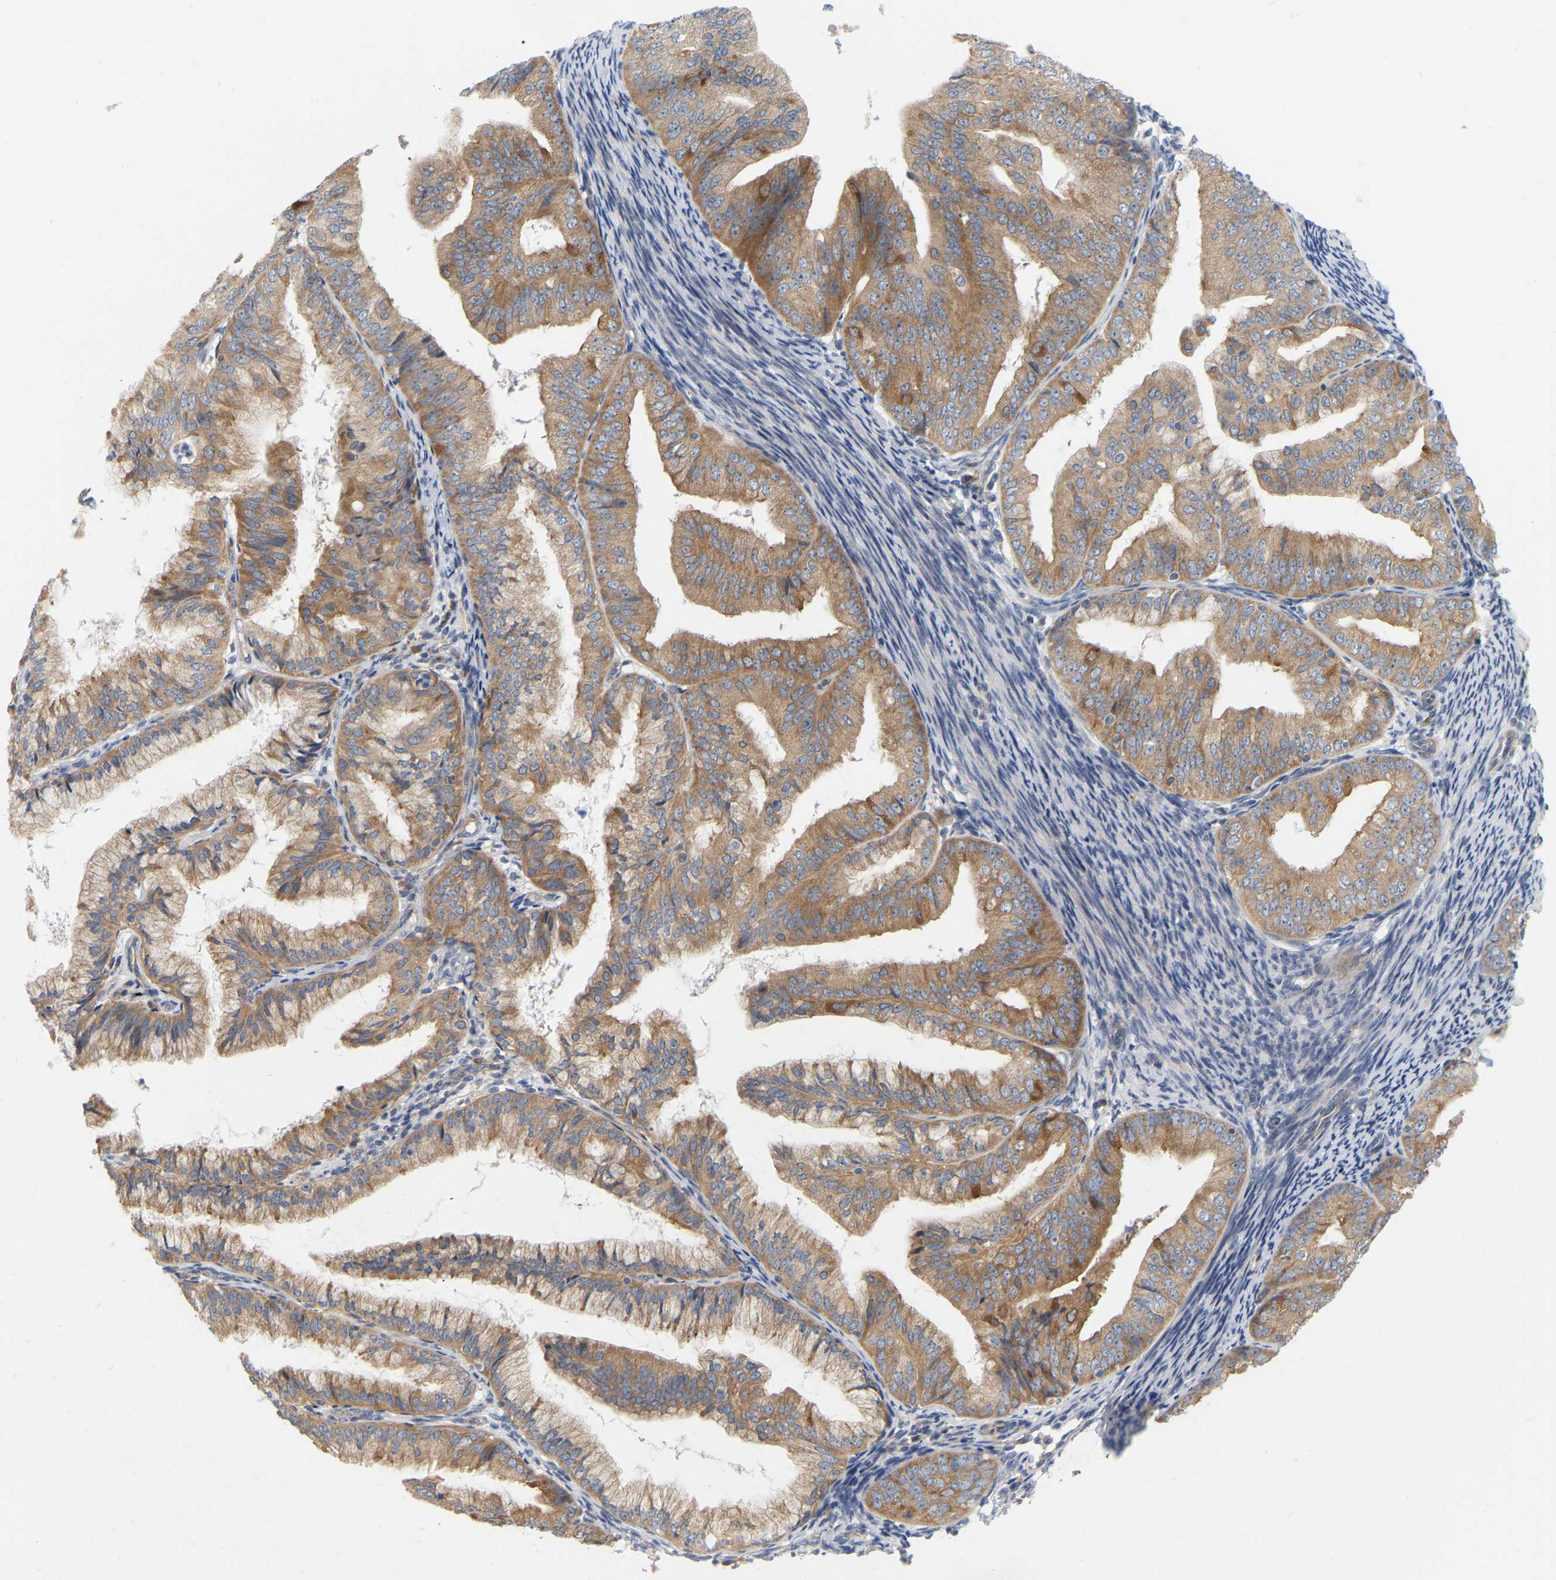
{"staining": {"intensity": "moderate", "quantity": ">75%", "location": "cytoplasmic/membranous"}, "tissue": "endometrial cancer", "cell_type": "Tumor cells", "image_type": "cancer", "snomed": [{"axis": "morphology", "description": "Adenocarcinoma, NOS"}, {"axis": "topography", "description": "Endometrium"}], "caption": "Endometrial cancer (adenocarcinoma) was stained to show a protein in brown. There is medium levels of moderate cytoplasmic/membranous positivity in approximately >75% of tumor cells. Using DAB (3,3'-diaminobenzidine) (brown) and hematoxylin (blue) stains, captured at high magnification using brightfield microscopy.", "gene": "MINDY4", "patient": {"sex": "female", "age": 63}}